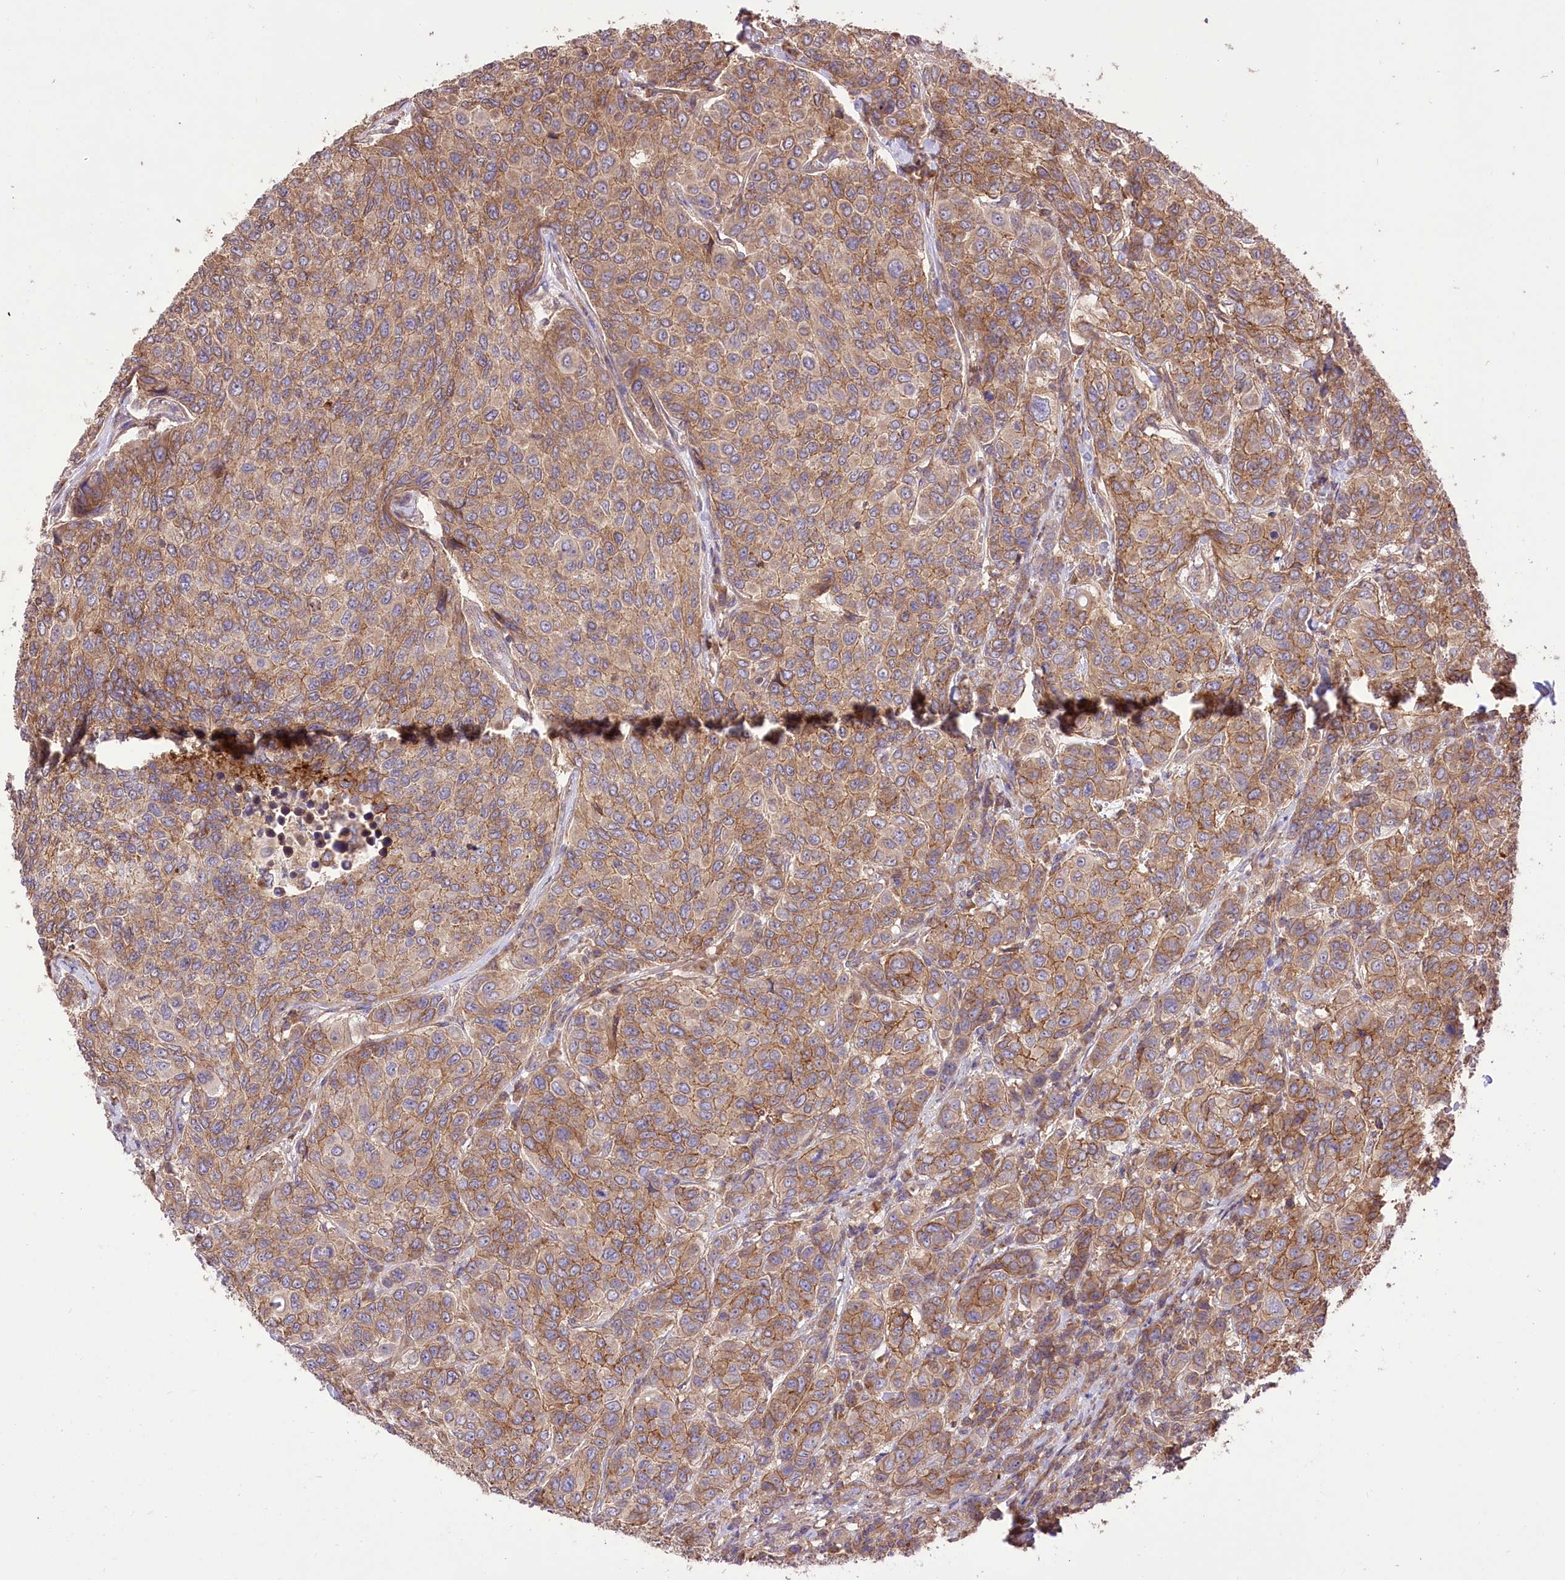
{"staining": {"intensity": "moderate", "quantity": ">75%", "location": "cytoplasmic/membranous"}, "tissue": "breast cancer", "cell_type": "Tumor cells", "image_type": "cancer", "snomed": [{"axis": "morphology", "description": "Duct carcinoma"}, {"axis": "topography", "description": "Breast"}], "caption": "Protein staining exhibits moderate cytoplasmic/membranous staining in approximately >75% of tumor cells in breast intraductal carcinoma.", "gene": "XYLB", "patient": {"sex": "female", "age": 55}}